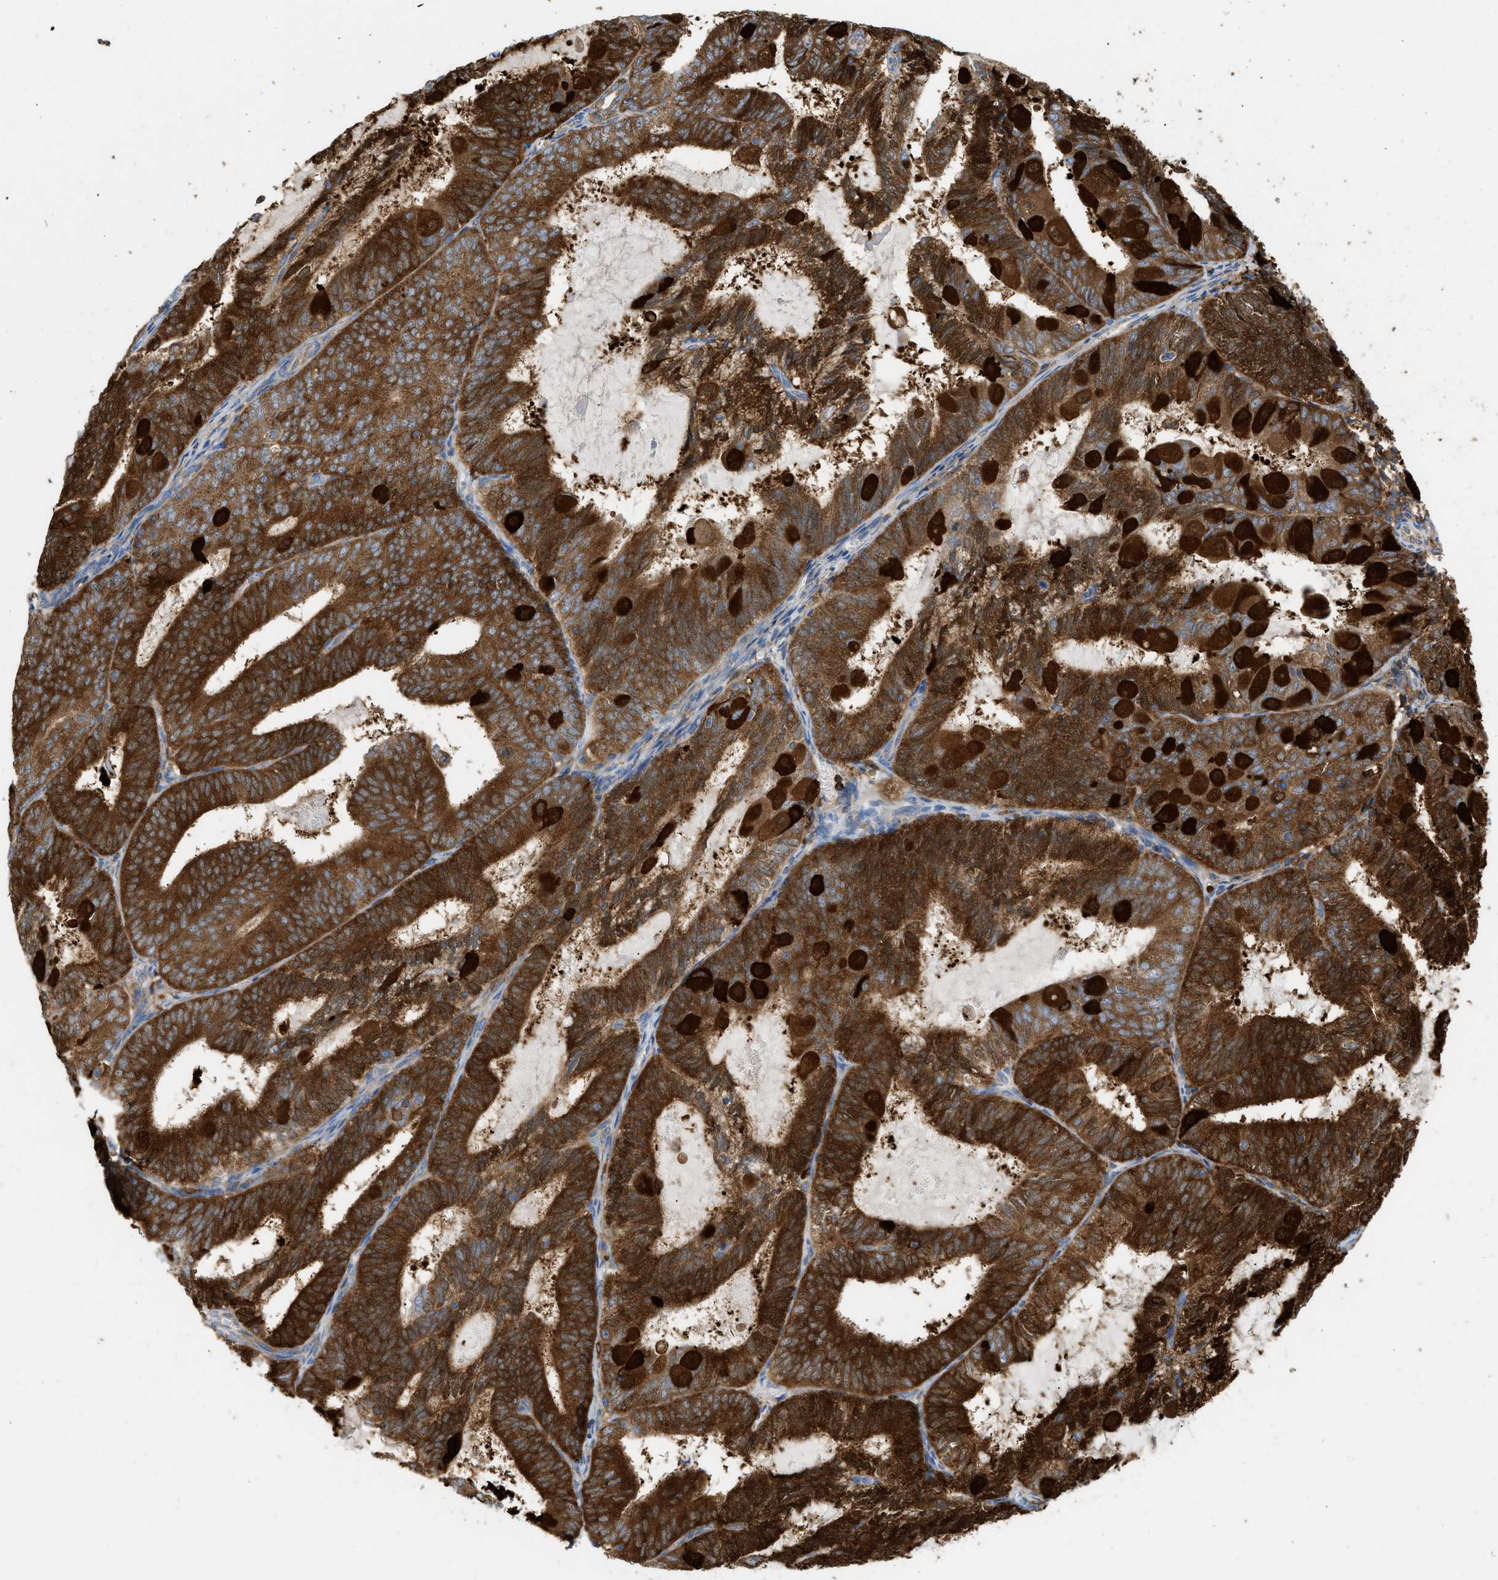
{"staining": {"intensity": "strong", "quantity": ">75%", "location": "cytoplasmic/membranous"}, "tissue": "endometrial cancer", "cell_type": "Tumor cells", "image_type": "cancer", "snomed": [{"axis": "morphology", "description": "Adenocarcinoma, NOS"}, {"axis": "topography", "description": "Endometrium"}], "caption": "Protein staining of adenocarcinoma (endometrial) tissue demonstrates strong cytoplasmic/membranous staining in approximately >75% of tumor cells.", "gene": "GPAT4", "patient": {"sex": "female", "age": 81}}